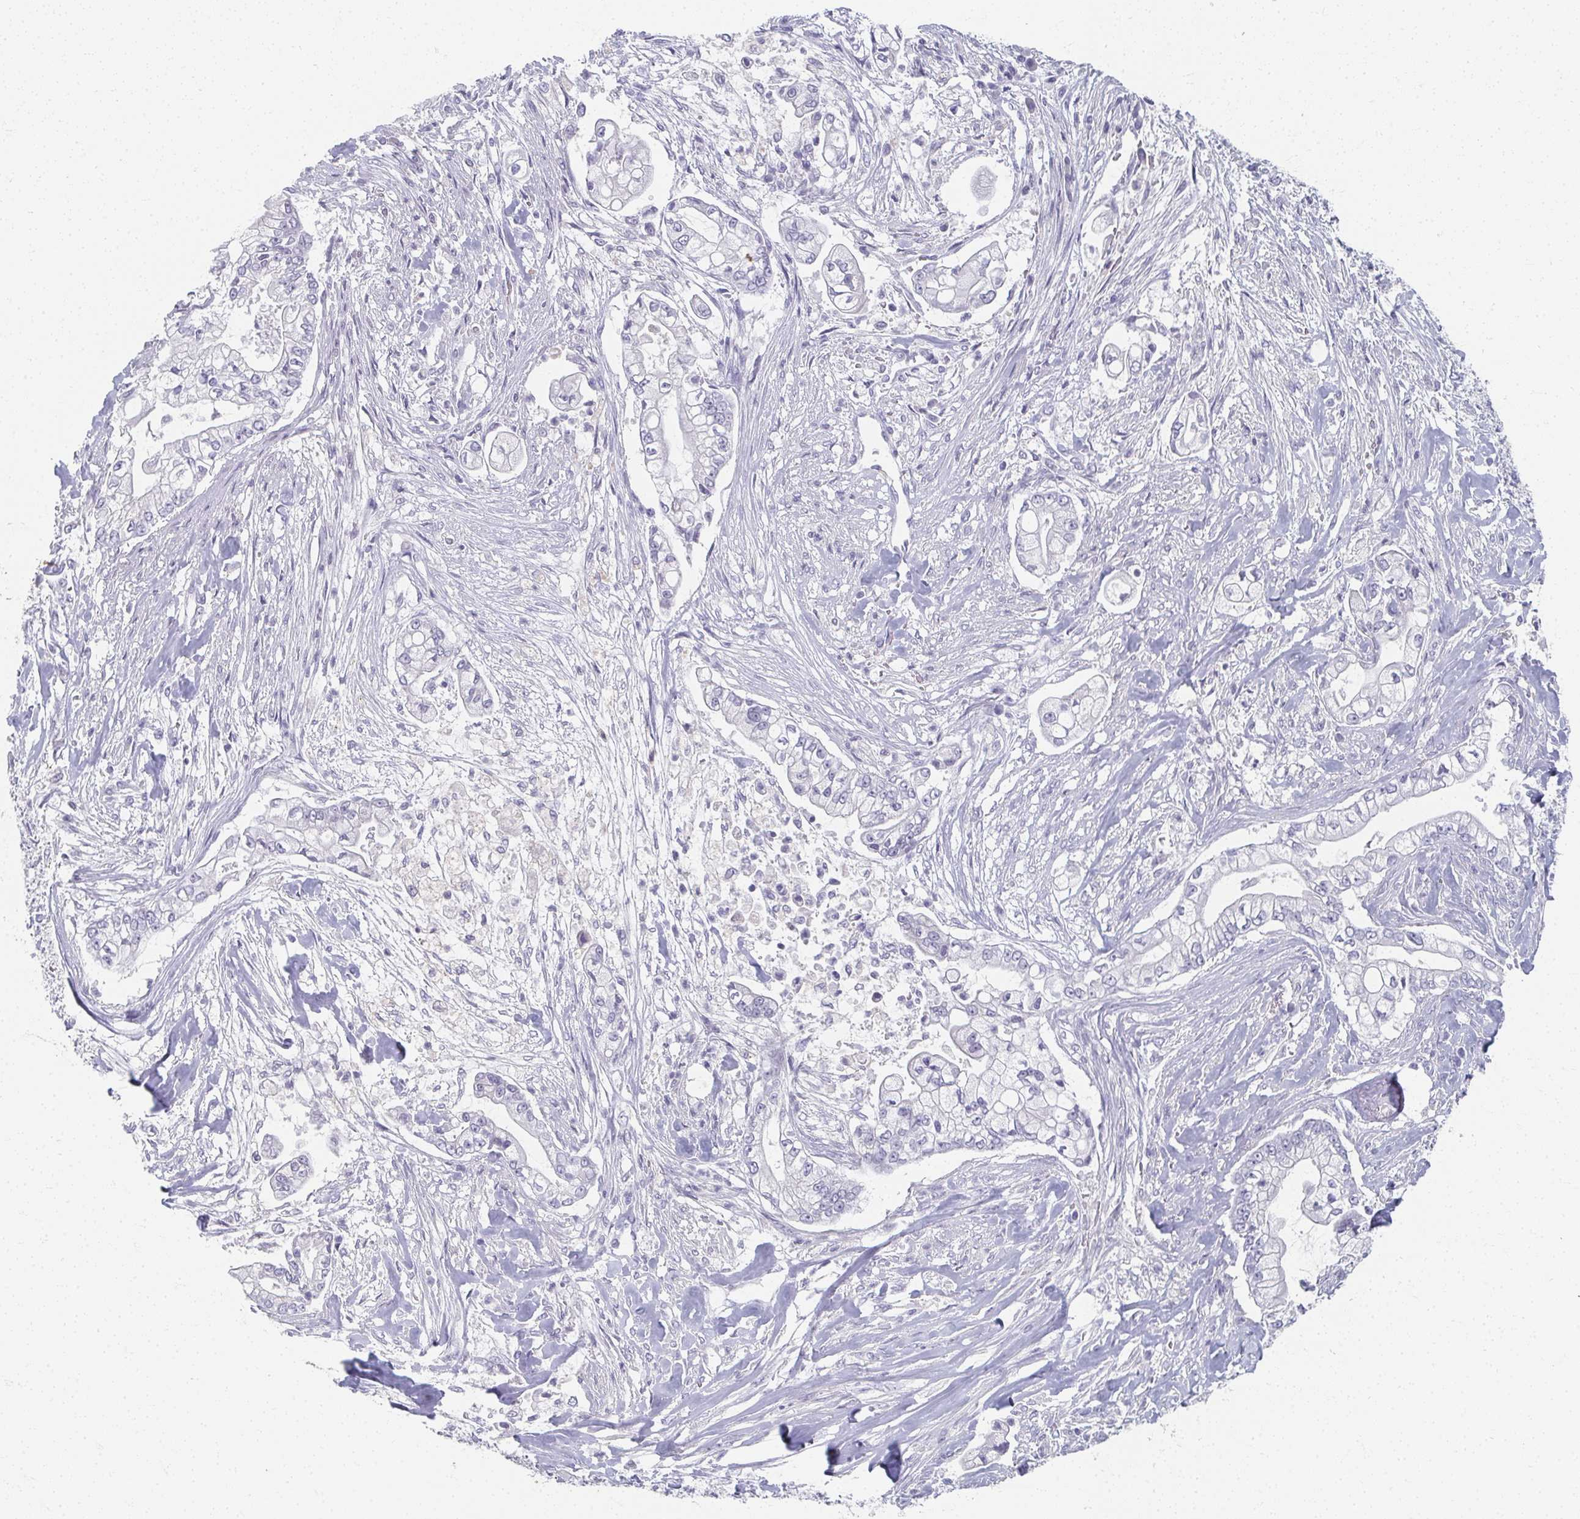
{"staining": {"intensity": "negative", "quantity": "none", "location": "none"}, "tissue": "pancreatic cancer", "cell_type": "Tumor cells", "image_type": "cancer", "snomed": [{"axis": "morphology", "description": "Adenocarcinoma, NOS"}, {"axis": "topography", "description": "Pancreas"}], "caption": "Adenocarcinoma (pancreatic) stained for a protein using IHC exhibits no expression tumor cells.", "gene": "CAMKV", "patient": {"sex": "female", "age": 69}}